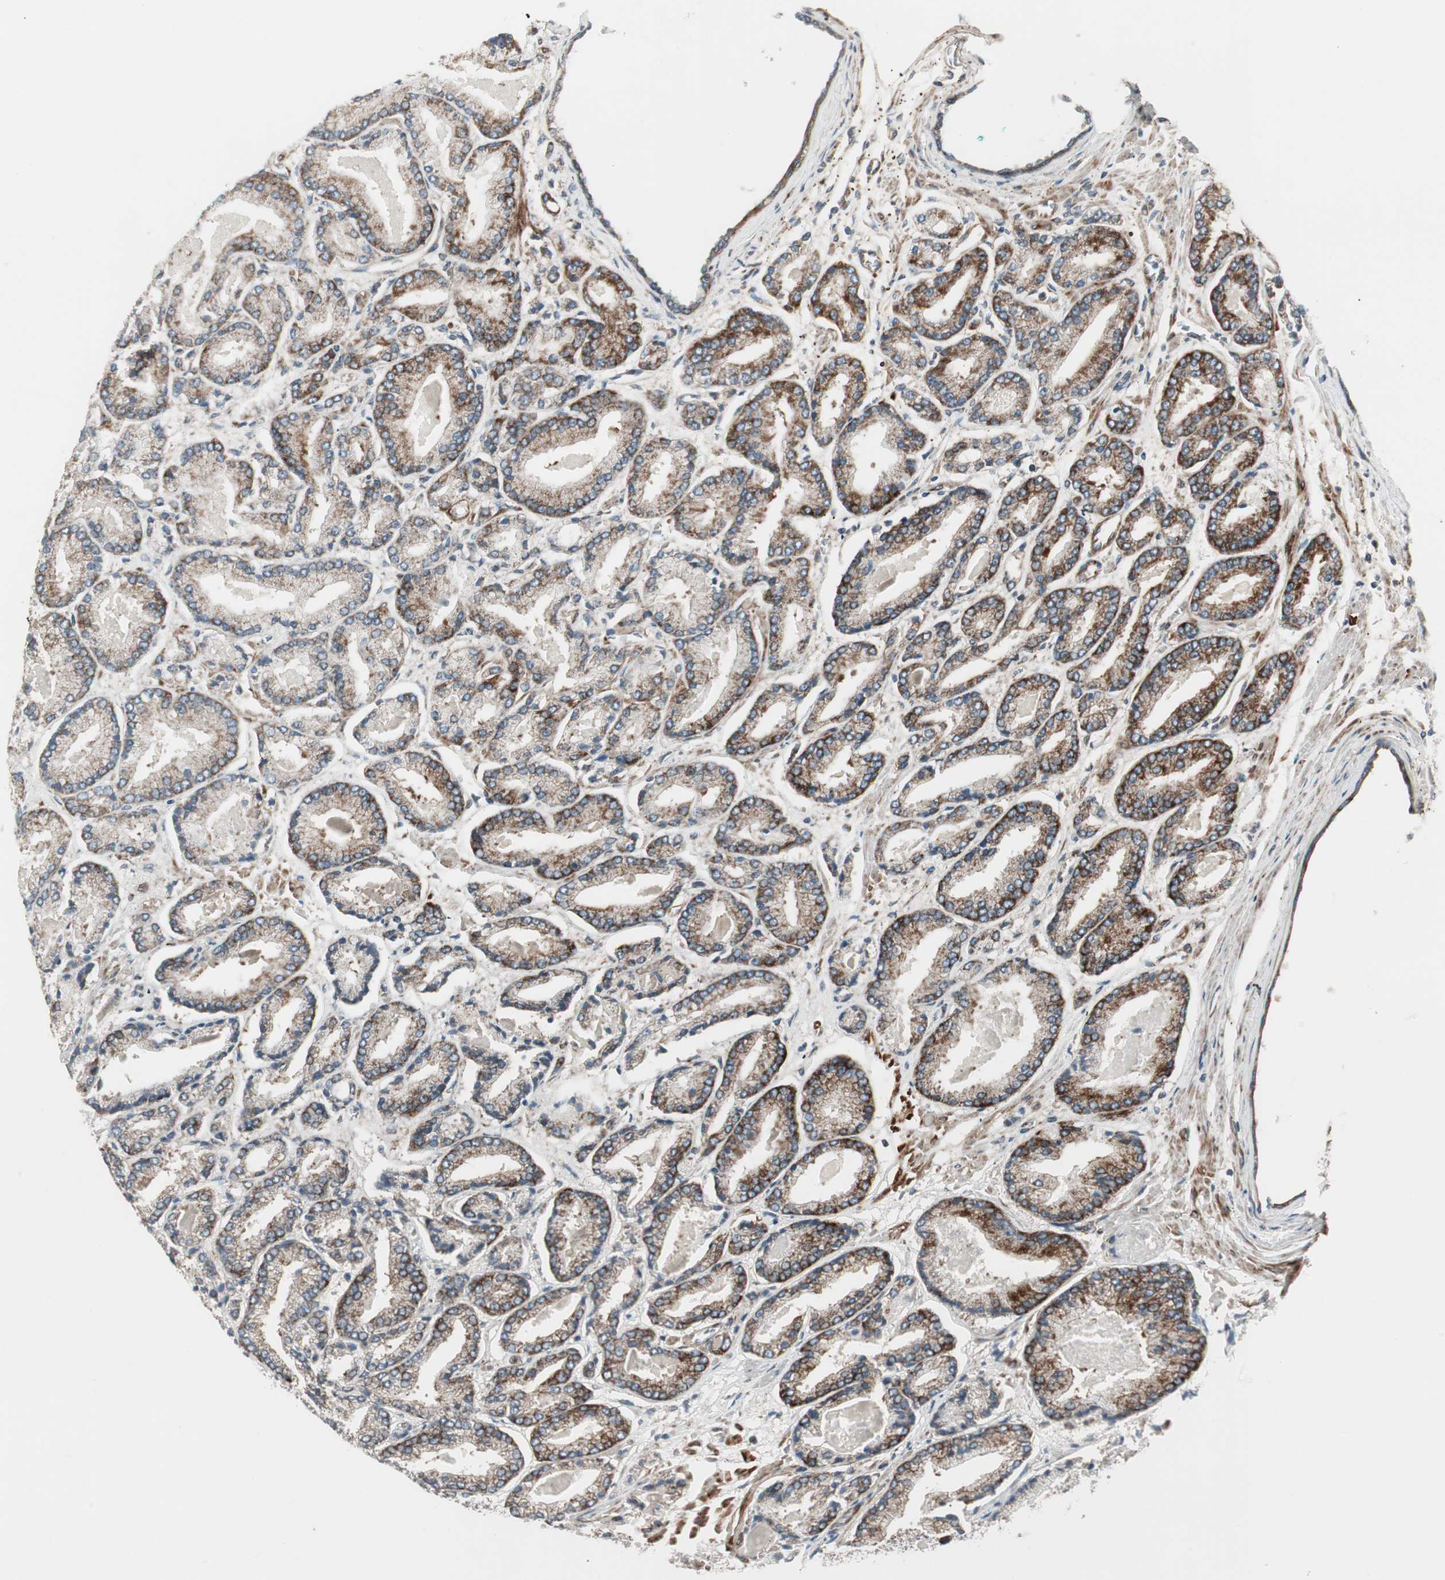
{"staining": {"intensity": "strong", "quantity": ">75%", "location": "cytoplasmic/membranous"}, "tissue": "prostate cancer", "cell_type": "Tumor cells", "image_type": "cancer", "snomed": [{"axis": "morphology", "description": "Adenocarcinoma, Low grade"}, {"axis": "topography", "description": "Prostate"}], "caption": "A high amount of strong cytoplasmic/membranous positivity is present in about >75% of tumor cells in prostate adenocarcinoma (low-grade) tissue. (brown staining indicates protein expression, while blue staining denotes nuclei).", "gene": "PPP2R5E", "patient": {"sex": "male", "age": 59}}